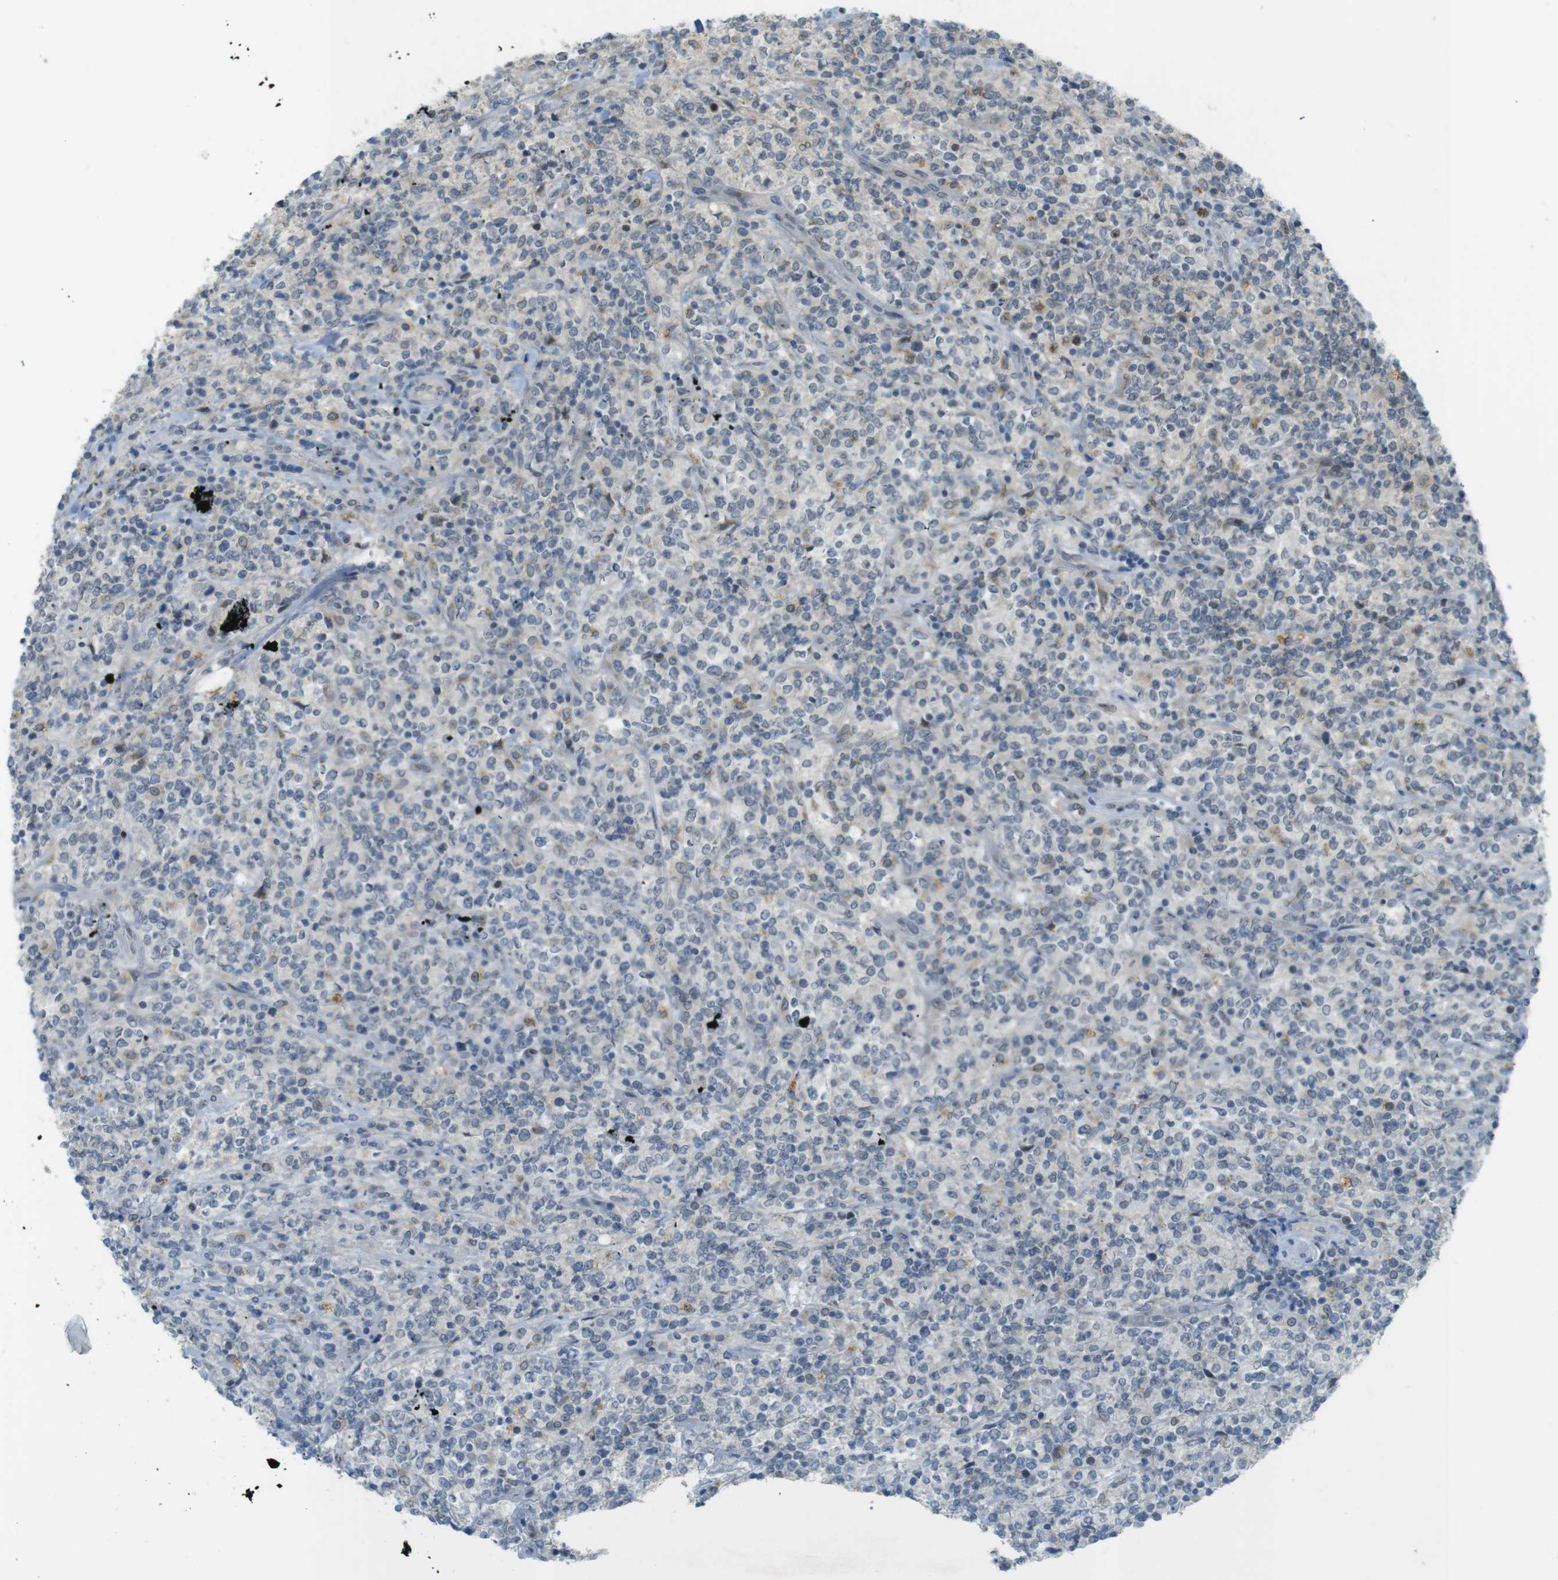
{"staining": {"intensity": "weak", "quantity": "<25%", "location": "cytoplasmic/membranous"}, "tissue": "lymphoma", "cell_type": "Tumor cells", "image_type": "cancer", "snomed": [{"axis": "morphology", "description": "Malignant lymphoma, non-Hodgkin's type, High grade"}, {"axis": "topography", "description": "Soft tissue"}], "caption": "Tumor cells show no significant expression in malignant lymphoma, non-Hodgkin's type (high-grade).", "gene": "UGT8", "patient": {"sex": "male", "age": 18}}